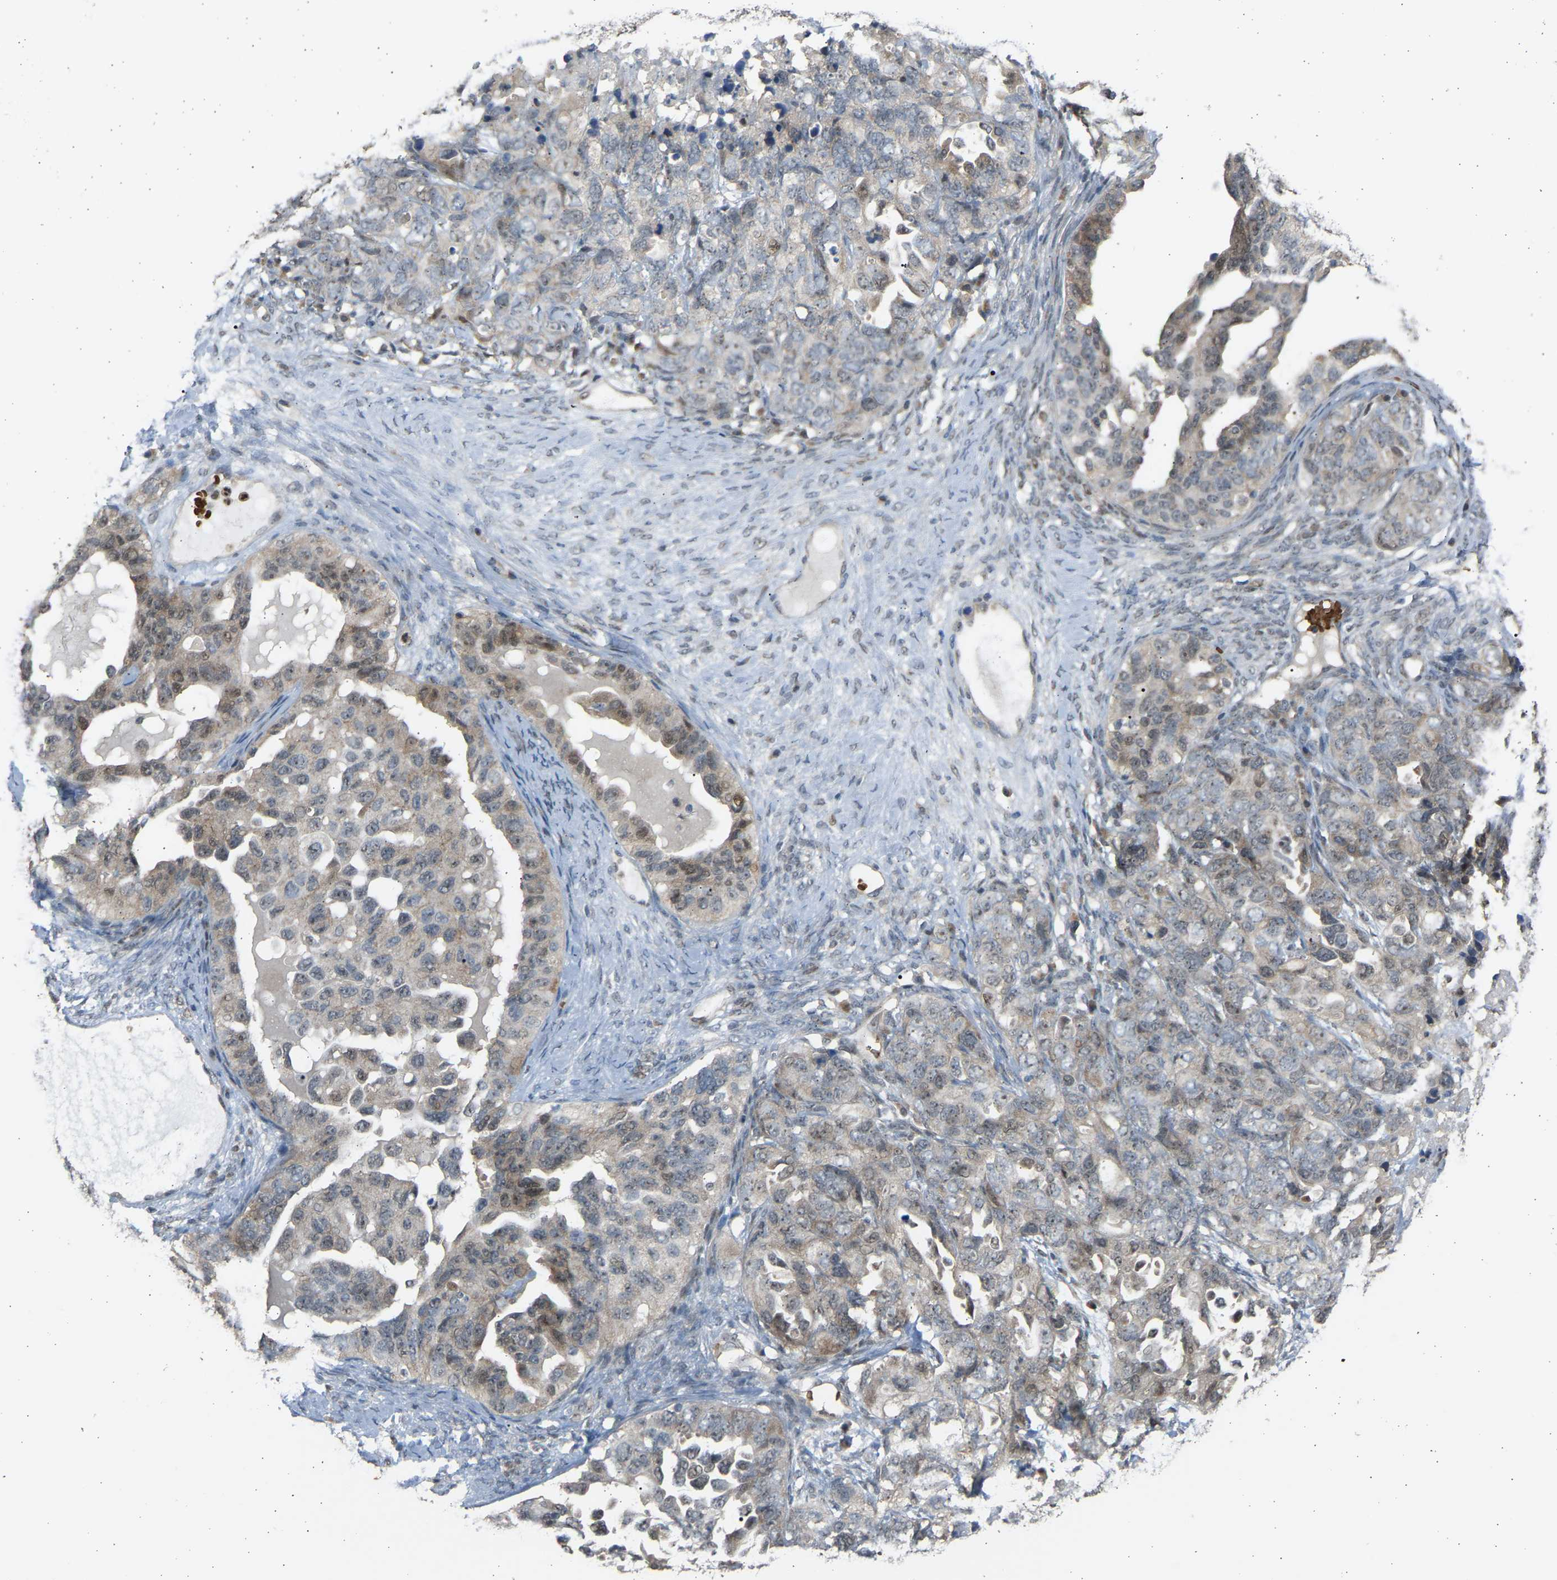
{"staining": {"intensity": "weak", "quantity": ">75%", "location": "nuclear"}, "tissue": "ovarian cancer", "cell_type": "Tumor cells", "image_type": "cancer", "snomed": [{"axis": "morphology", "description": "Cystadenocarcinoma, serous, NOS"}, {"axis": "topography", "description": "Ovary"}], "caption": "Immunohistochemical staining of human ovarian cancer (serous cystadenocarcinoma) displays low levels of weak nuclear protein staining in about >75% of tumor cells.", "gene": "BIRC2", "patient": {"sex": "female", "age": 82}}